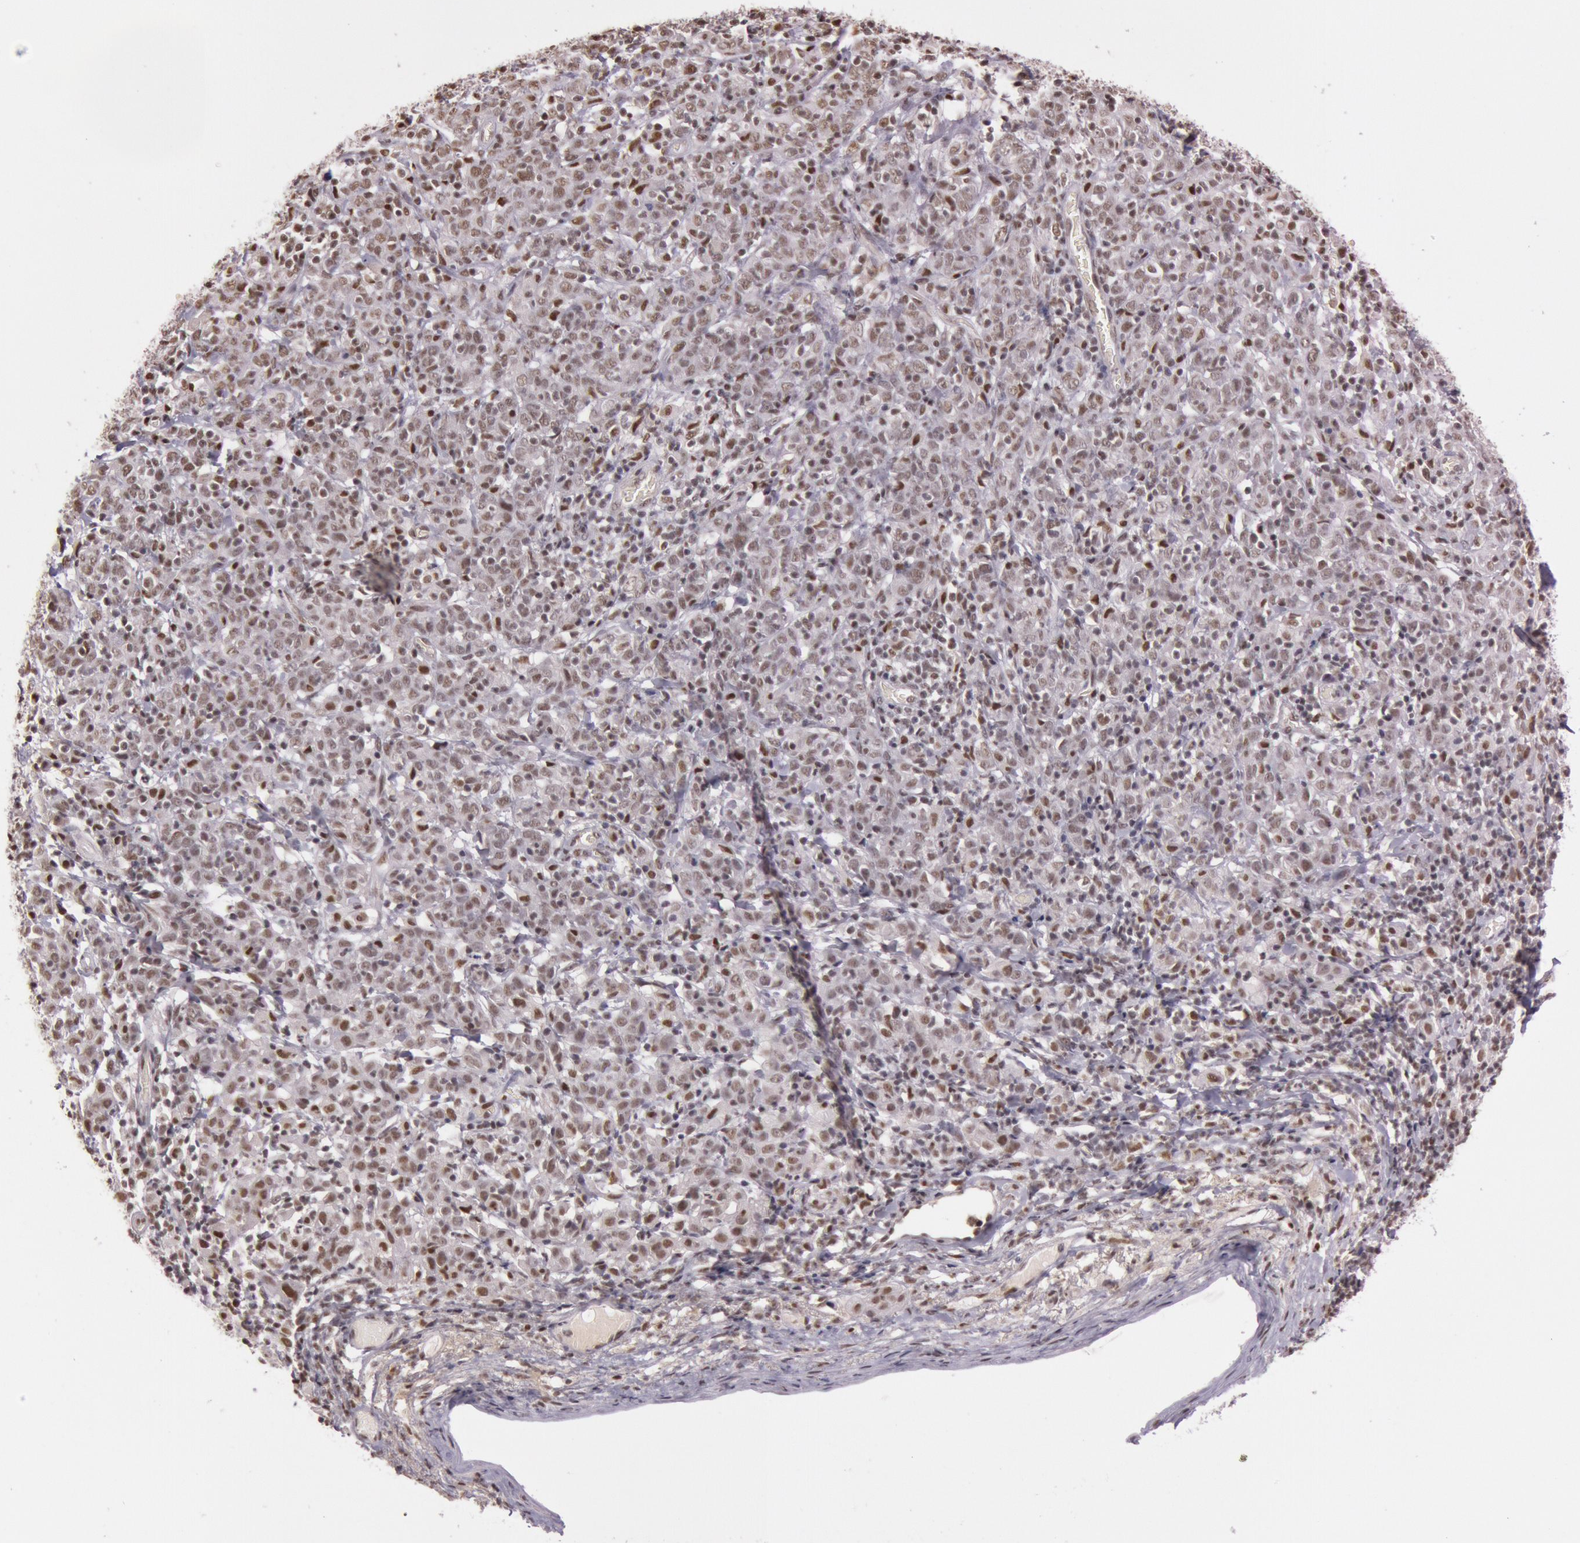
{"staining": {"intensity": "moderate", "quantity": "25%-75%", "location": "nuclear"}, "tissue": "cervical cancer", "cell_type": "Tumor cells", "image_type": "cancer", "snomed": [{"axis": "morphology", "description": "Normal tissue, NOS"}, {"axis": "morphology", "description": "Squamous cell carcinoma, NOS"}, {"axis": "topography", "description": "Cervix"}], "caption": "Immunohistochemistry of human cervical cancer displays medium levels of moderate nuclear positivity in approximately 25%-75% of tumor cells.", "gene": "TASL", "patient": {"sex": "female", "age": 67}}